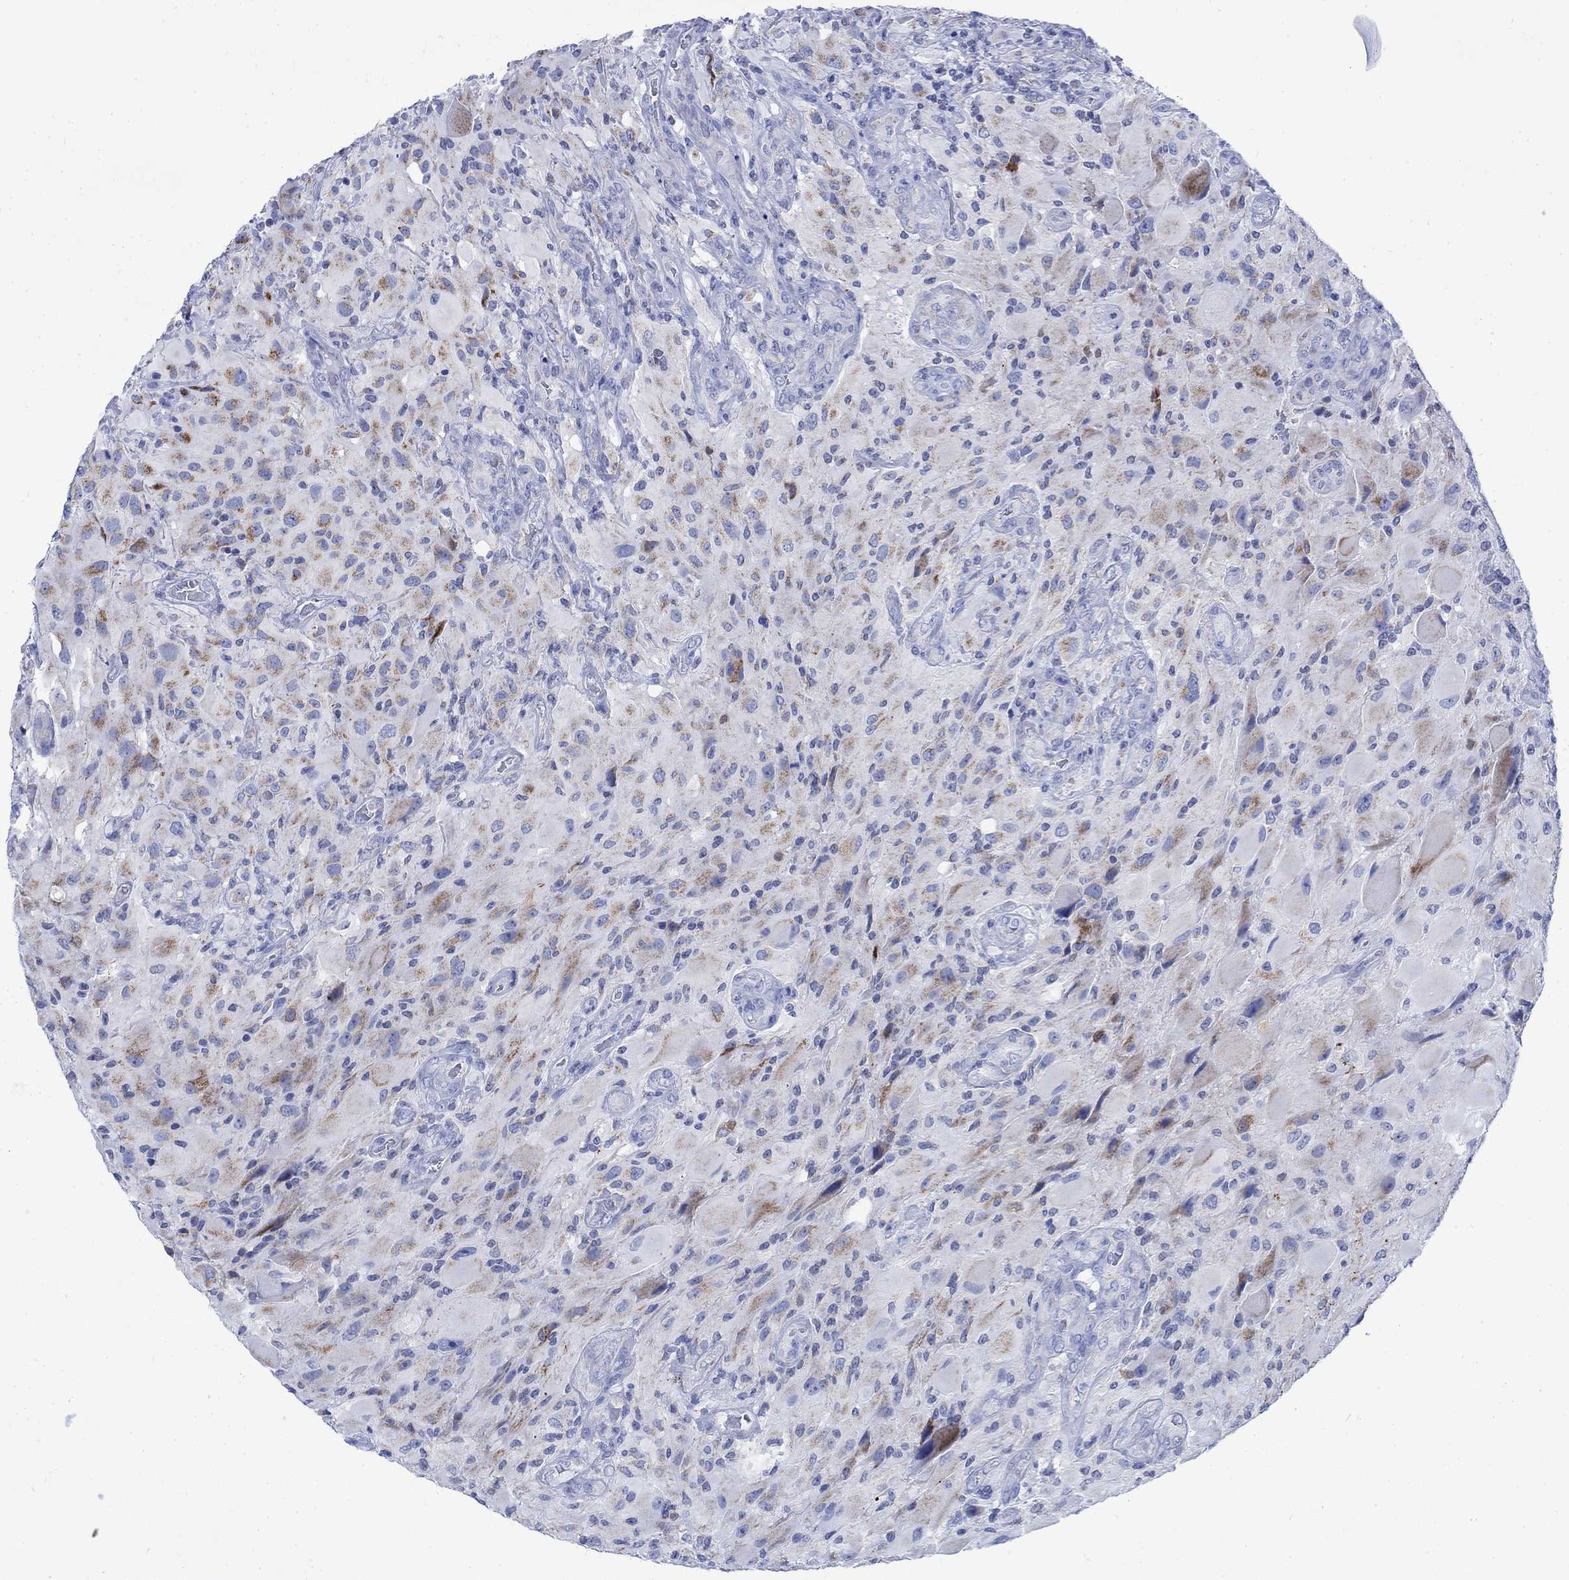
{"staining": {"intensity": "weak", "quantity": "25%-75%", "location": "cytoplasmic/membranous"}, "tissue": "glioma", "cell_type": "Tumor cells", "image_type": "cancer", "snomed": [{"axis": "morphology", "description": "Glioma, malignant, High grade"}, {"axis": "topography", "description": "Cerebral cortex"}], "caption": "Malignant glioma (high-grade) stained with immunohistochemistry (IHC) demonstrates weak cytoplasmic/membranous staining in approximately 25%-75% of tumor cells. Using DAB (3,3'-diaminobenzidine) (brown) and hematoxylin (blue) stains, captured at high magnification using brightfield microscopy.", "gene": "CPLX2", "patient": {"sex": "male", "age": 35}}